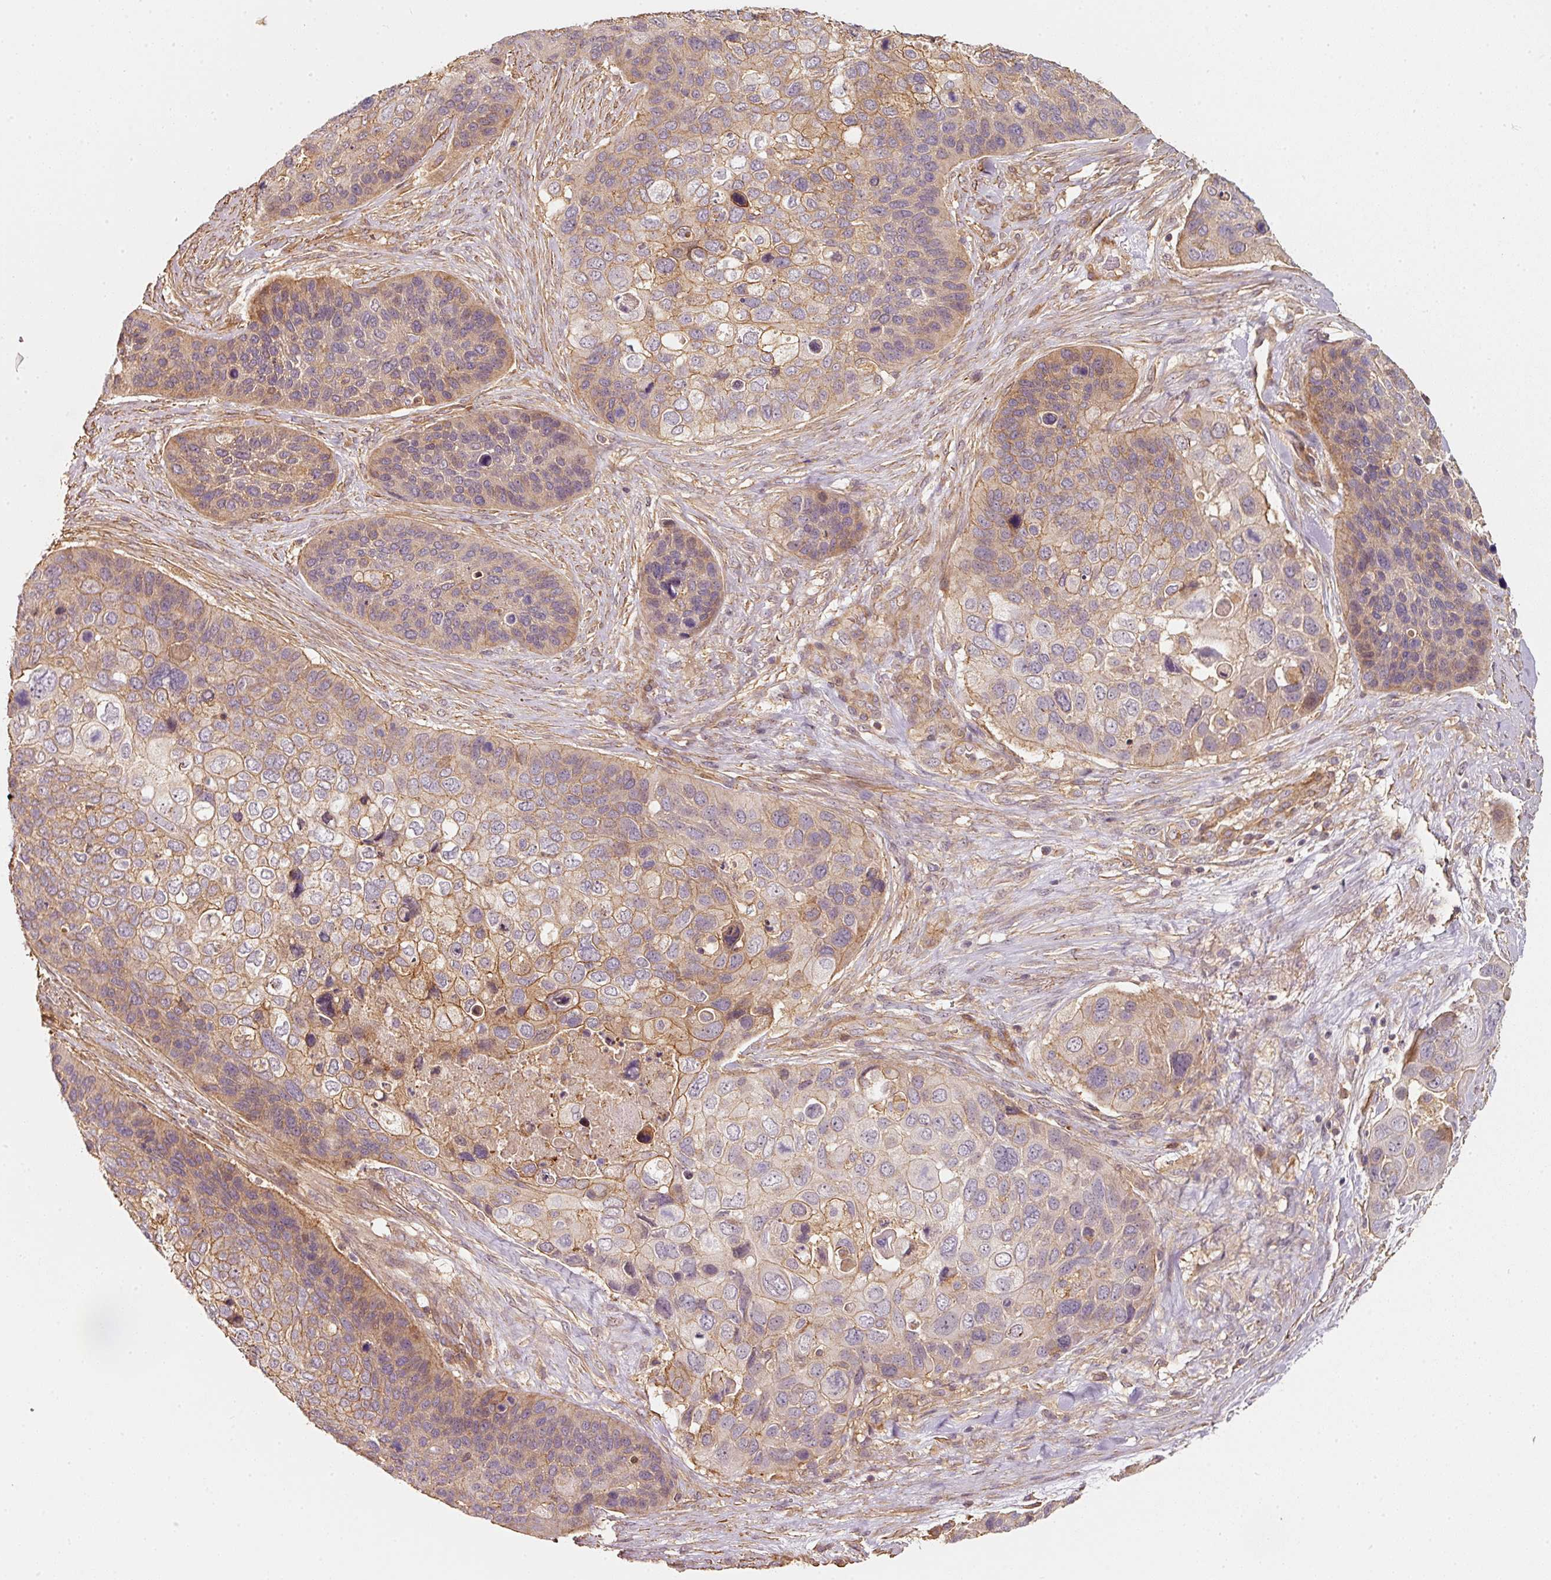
{"staining": {"intensity": "weak", "quantity": ">75%", "location": "cytoplasmic/membranous"}, "tissue": "skin cancer", "cell_type": "Tumor cells", "image_type": "cancer", "snomed": [{"axis": "morphology", "description": "Basal cell carcinoma"}, {"axis": "topography", "description": "Skin"}], "caption": "About >75% of tumor cells in human basal cell carcinoma (skin) demonstrate weak cytoplasmic/membranous protein positivity as visualized by brown immunohistochemical staining.", "gene": "CEP95", "patient": {"sex": "female", "age": 74}}